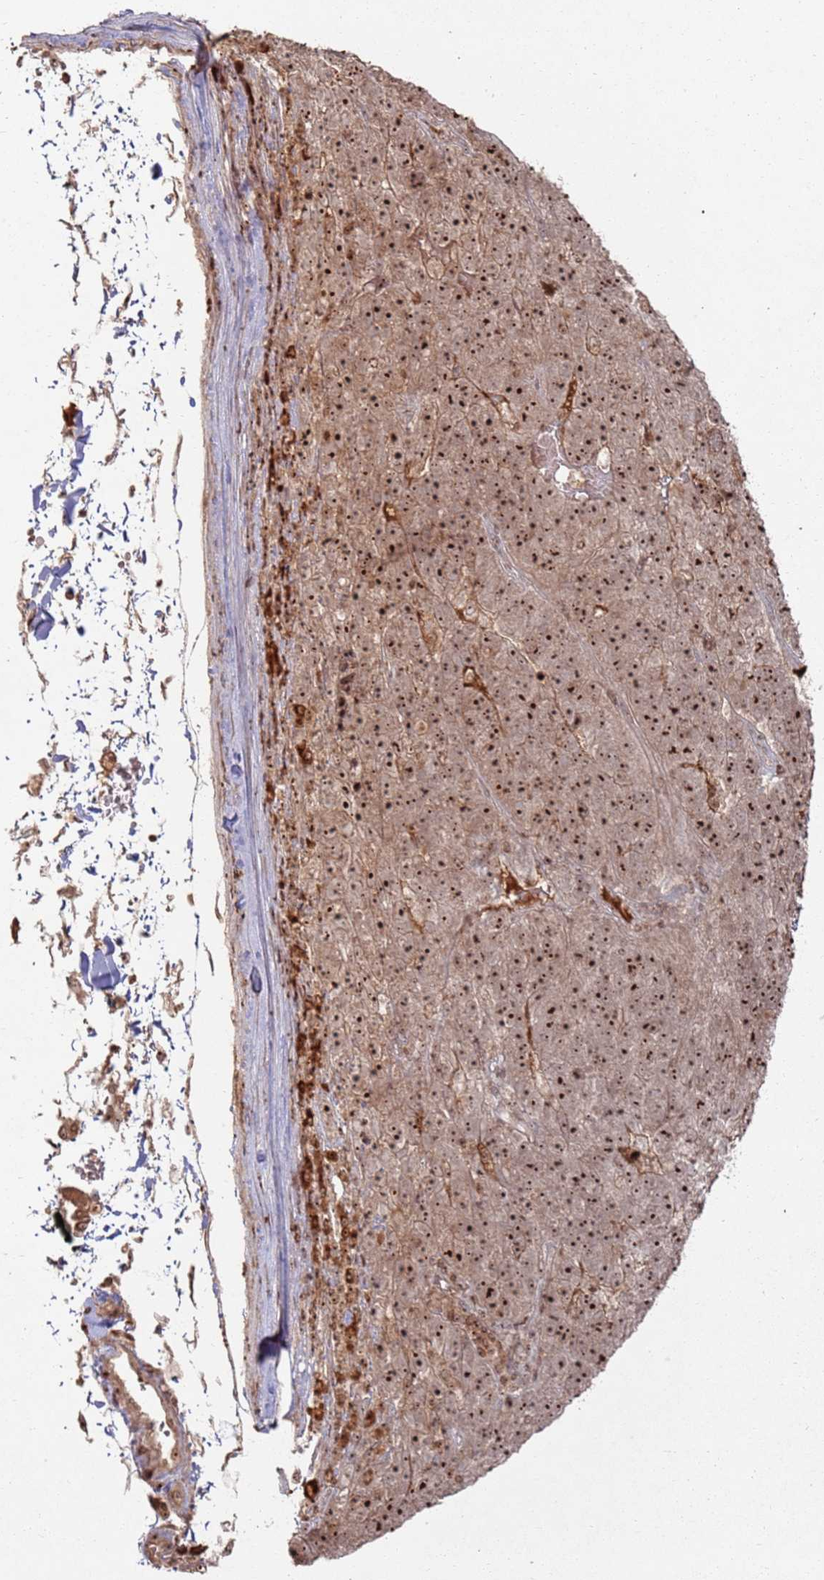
{"staining": {"intensity": "strong", "quantity": ">75%", "location": "cytoplasmic/membranous,nuclear"}, "tissue": "pancreatic cancer", "cell_type": "Tumor cells", "image_type": "cancer", "snomed": [{"axis": "morphology", "description": "Adenocarcinoma, NOS"}, {"axis": "topography", "description": "Pancreas"}], "caption": "Protein staining demonstrates strong cytoplasmic/membranous and nuclear positivity in about >75% of tumor cells in pancreatic cancer.", "gene": "UTP11", "patient": {"sex": "female", "age": 61}}